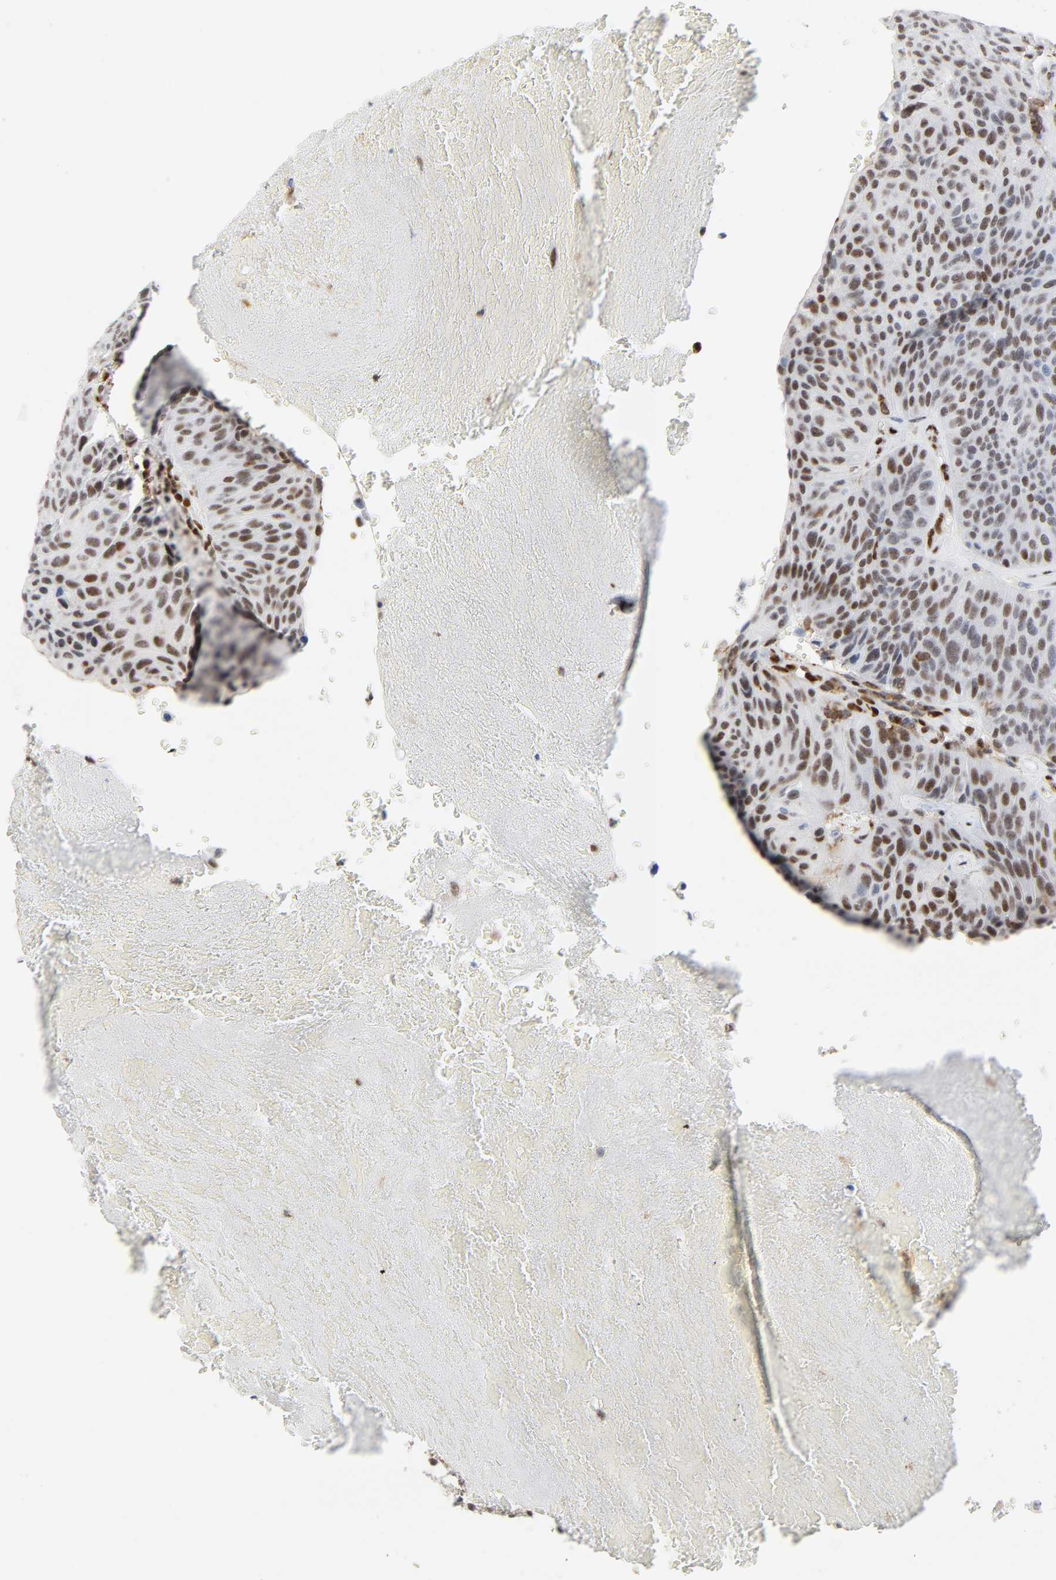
{"staining": {"intensity": "moderate", "quantity": "25%-75%", "location": "nuclear"}, "tissue": "urothelial cancer", "cell_type": "Tumor cells", "image_type": "cancer", "snomed": [{"axis": "morphology", "description": "Urothelial carcinoma, High grade"}, {"axis": "topography", "description": "Urinary bladder"}], "caption": "IHC (DAB (3,3'-diaminobenzidine)) staining of urothelial cancer reveals moderate nuclear protein staining in about 25%-75% of tumor cells. The protein is shown in brown color, while the nuclei are stained blue.", "gene": "WAS", "patient": {"sex": "male", "age": 66}}